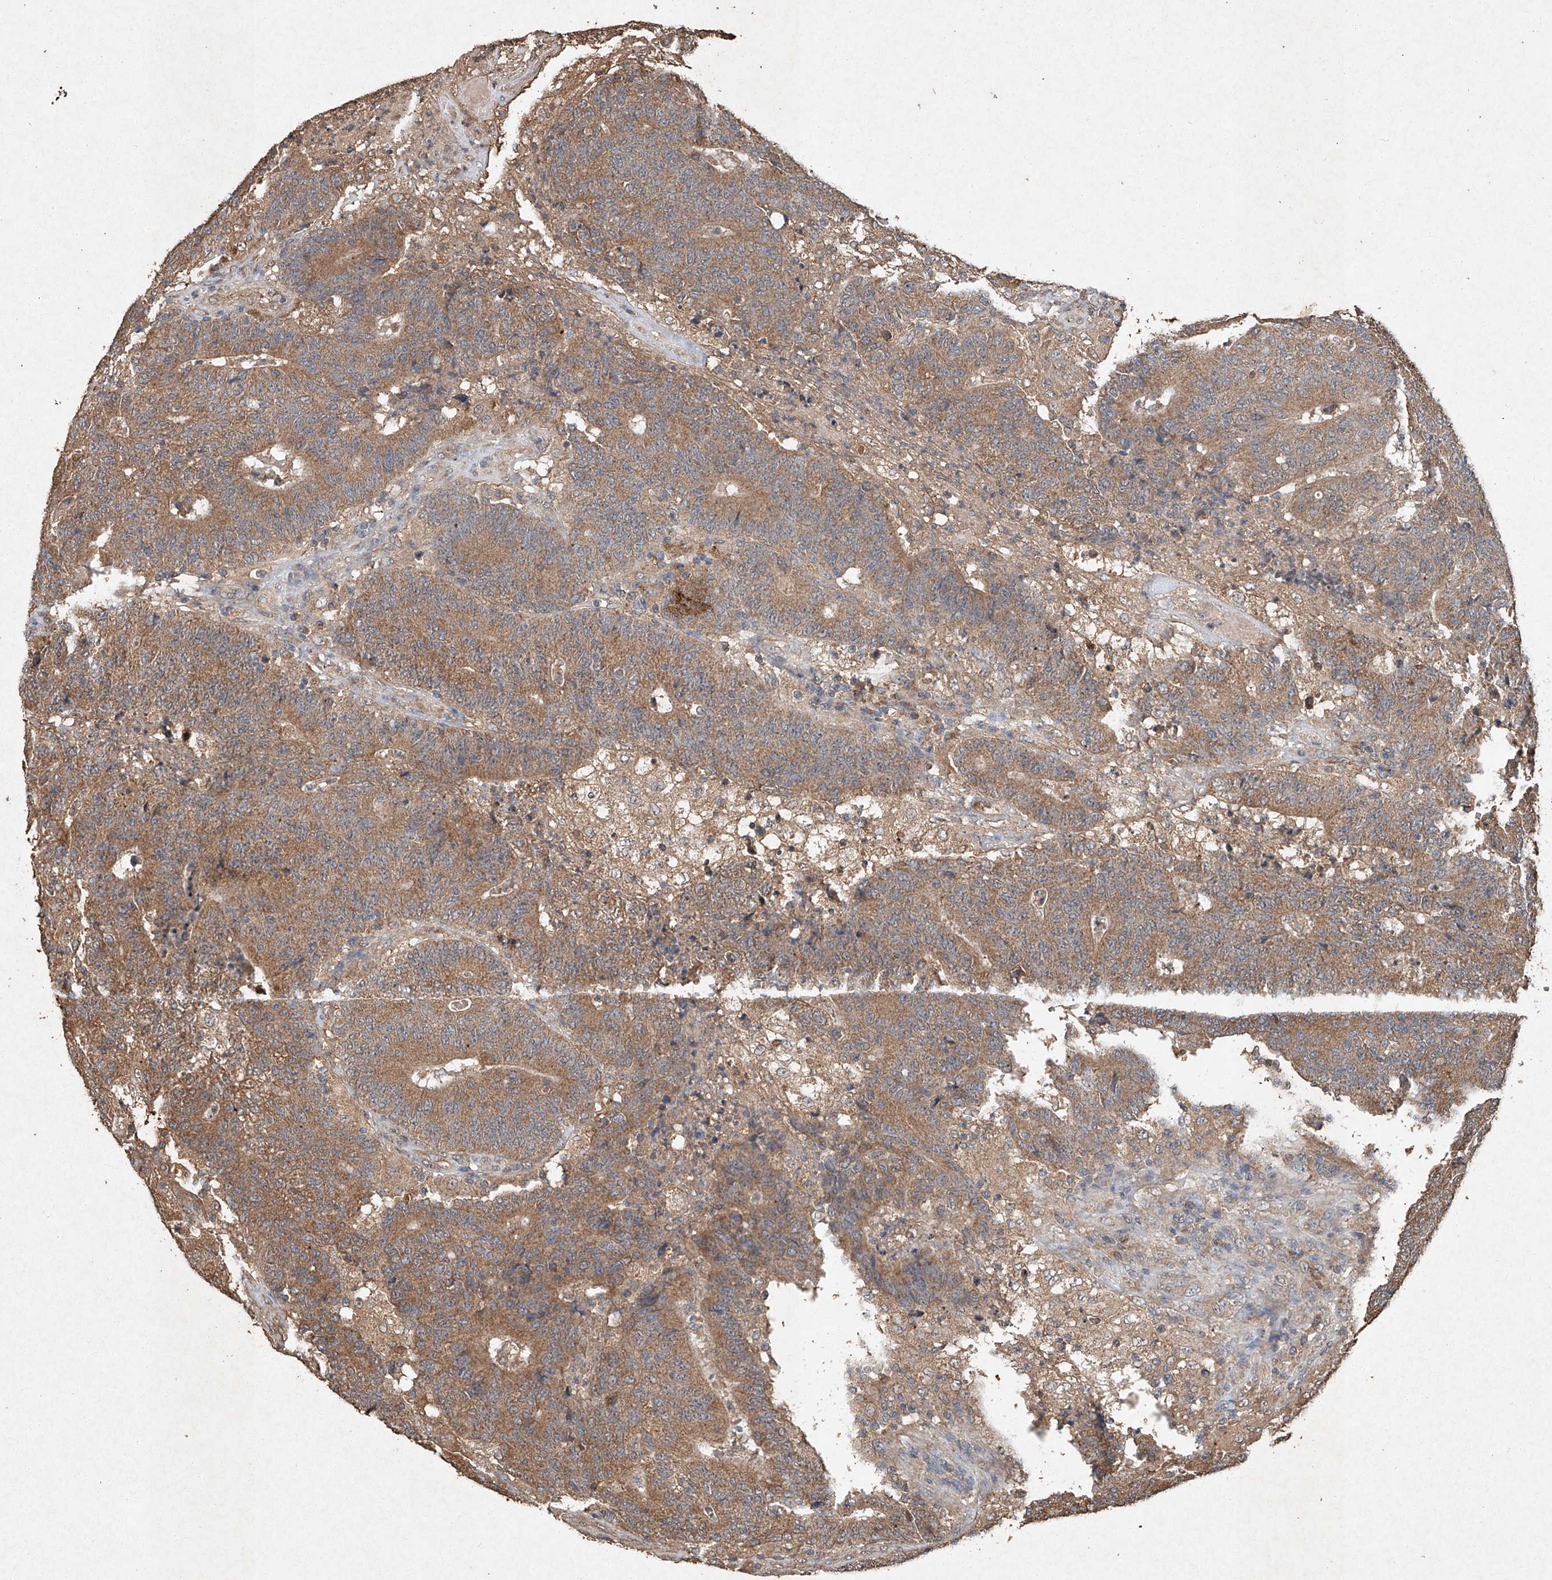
{"staining": {"intensity": "moderate", "quantity": ">75%", "location": "cytoplasmic/membranous"}, "tissue": "colorectal cancer", "cell_type": "Tumor cells", "image_type": "cancer", "snomed": [{"axis": "morphology", "description": "Normal tissue, NOS"}, {"axis": "morphology", "description": "Adenocarcinoma, NOS"}, {"axis": "topography", "description": "Colon"}], "caption": "Immunohistochemical staining of adenocarcinoma (colorectal) shows moderate cytoplasmic/membranous protein positivity in about >75% of tumor cells.", "gene": "STK3", "patient": {"sex": "female", "age": 75}}